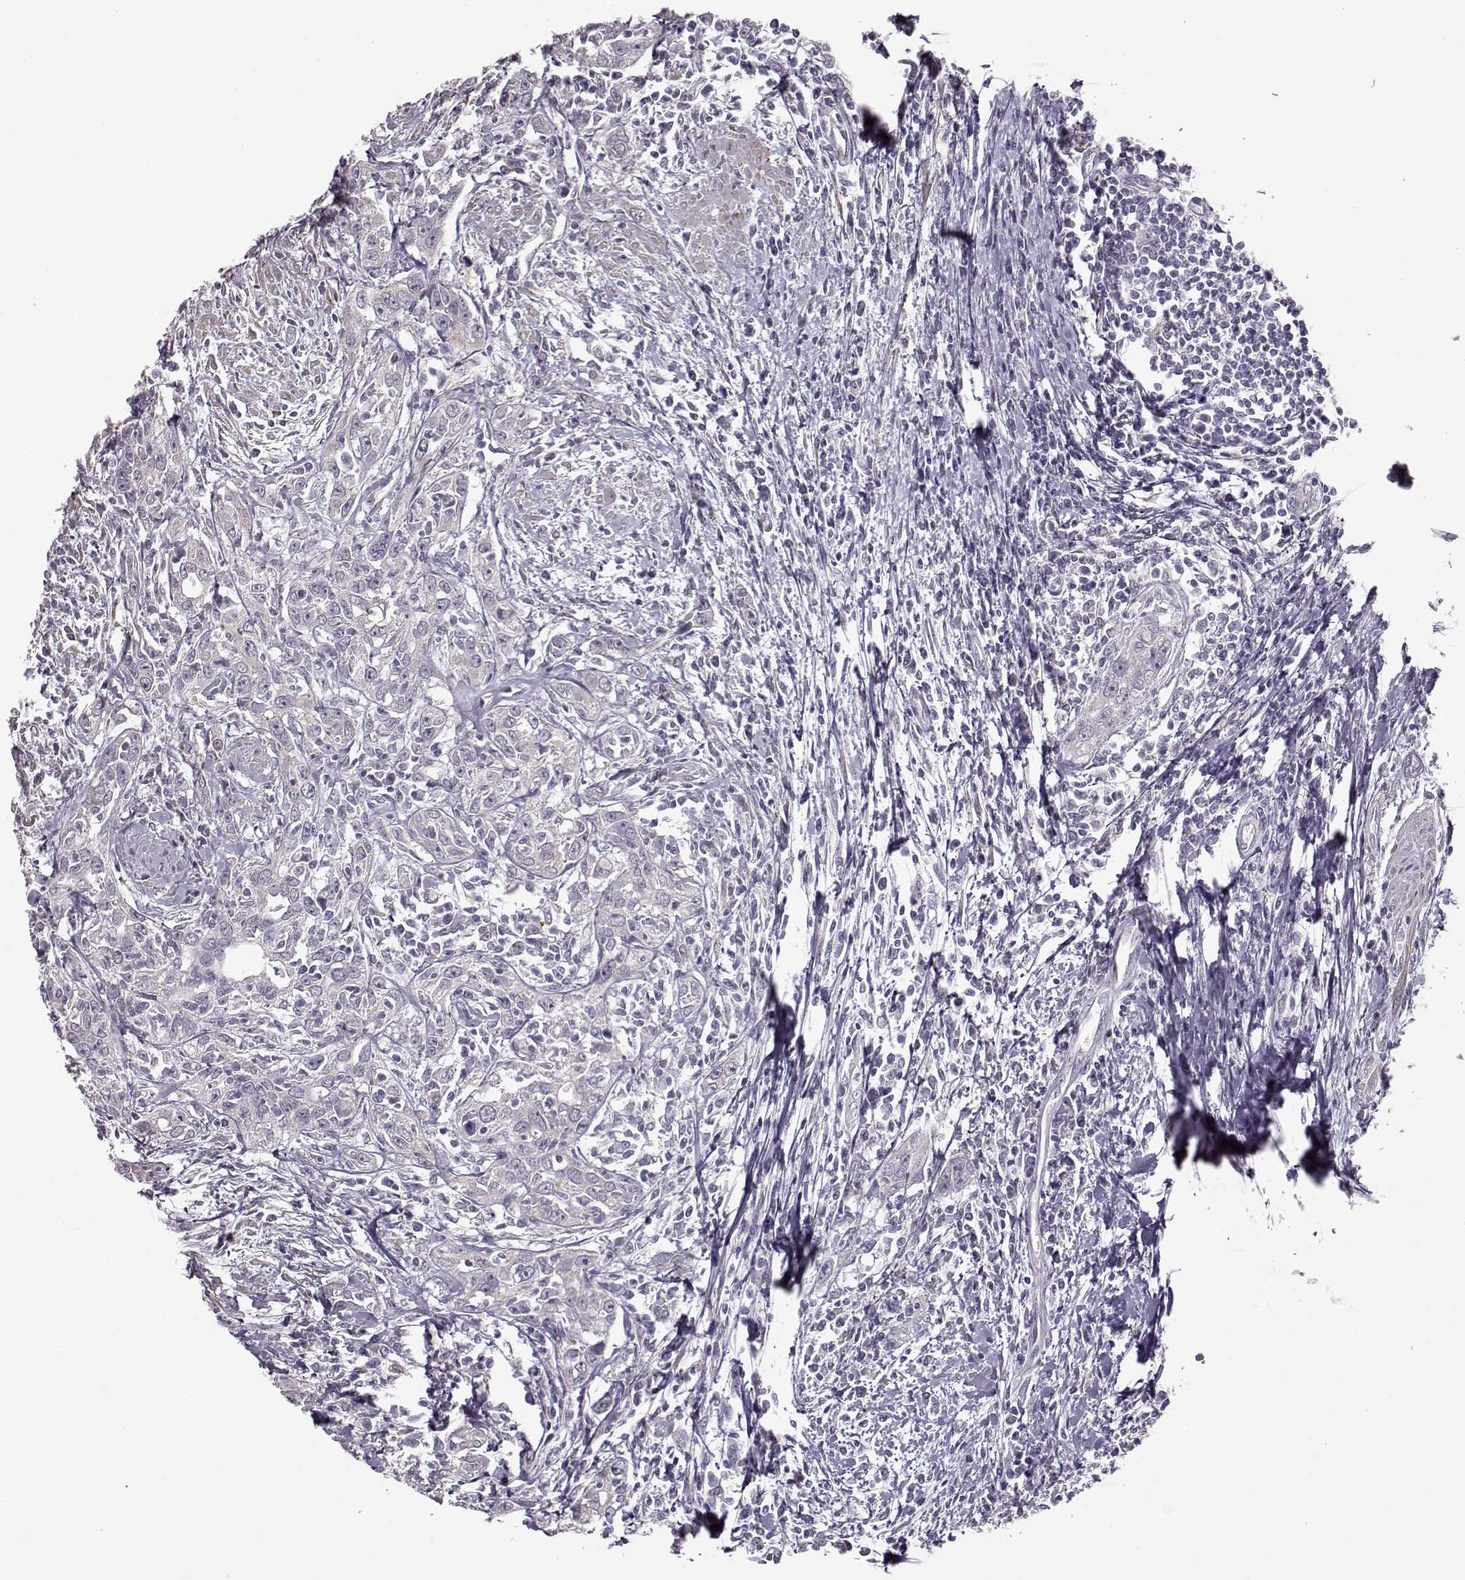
{"staining": {"intensity": "negative", "quantity": "none", "location": "none"}, "tissue": "urothelial cancer", "cell_type": "Tumor cells", "image_type": "cancer", "snomed": [{"axis": "morphology", "description": "Urothelial carcinoma, High grade"}, {"axis": "topography", "description": "Urinary bladder"}], "caption": "Immunohistochemistry (IHC) histopathology image of neoplastic tissue: high-grade urothelial carcinoma stained with DAB demonstrates no significant protein expression in tumor cells. (Immunohistochemistry, brightfield microscopy, high magnification).", "gene": "MAP6D1", "patient": {"sex": "male", "age": 83}}